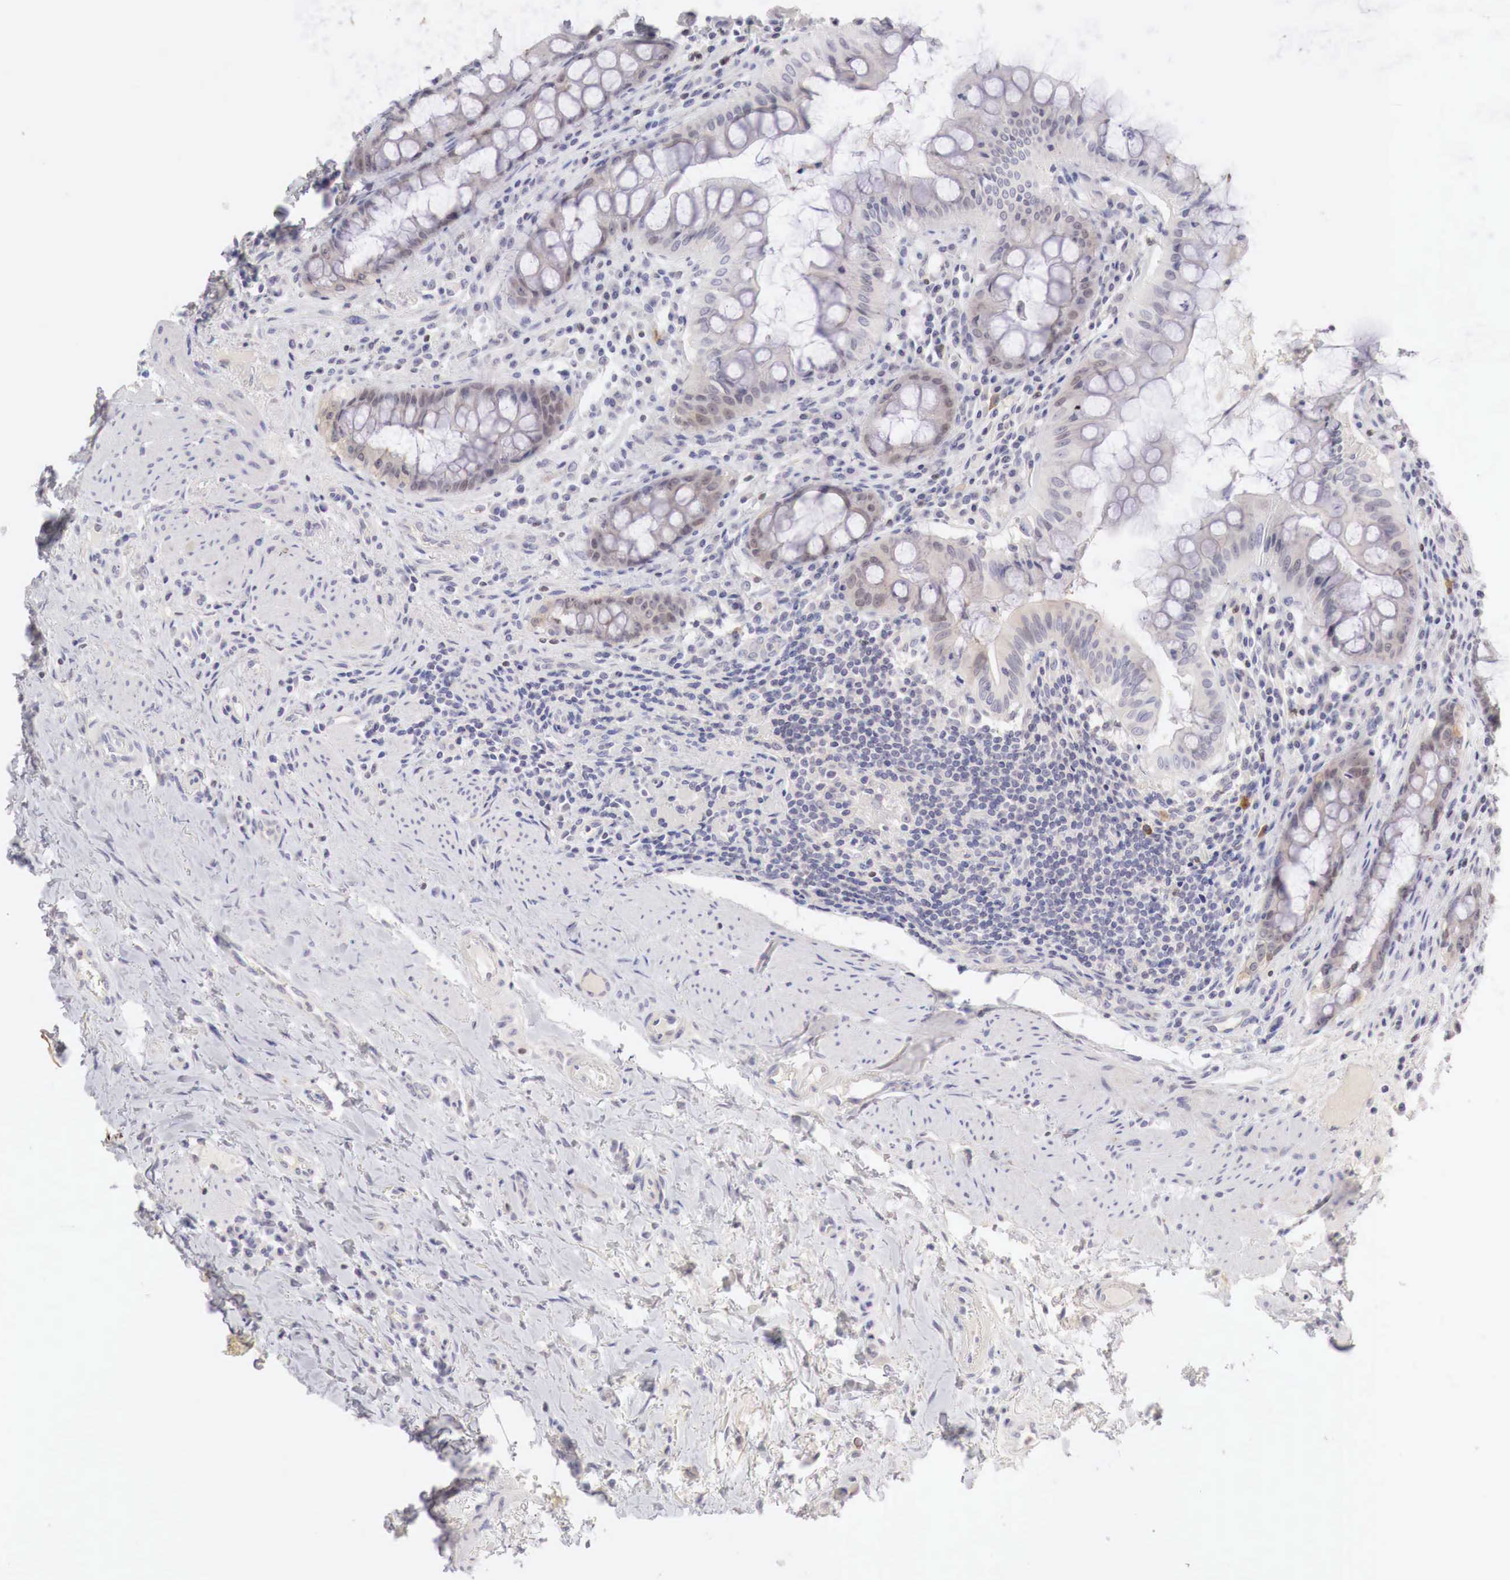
{"staining": {"intensity": "weak", "quantity": "25%-75%", "location": "cytoplasmic/membranous"}, "tissue": "rectum", "cell_type": "Glandular cells", "image_type": "normal", "snomed": [{"axis": "morphology", "description": "Normal tissue, NOS"}, {"axis": "topography", "description": "Rectum"}], "caption": "Glandular cells reveal weak cytoplasmic/membranous positivity in approximately 25%-75% of cells in benign rectum. The staining was performed using DAB (3,3'-diaminobenzidine), with brown indicating positive protein expression. Nuclei are stained blue with hematoxylin.", "gene": "GATA1", "patient": {"sex": "female", "age": 75}}